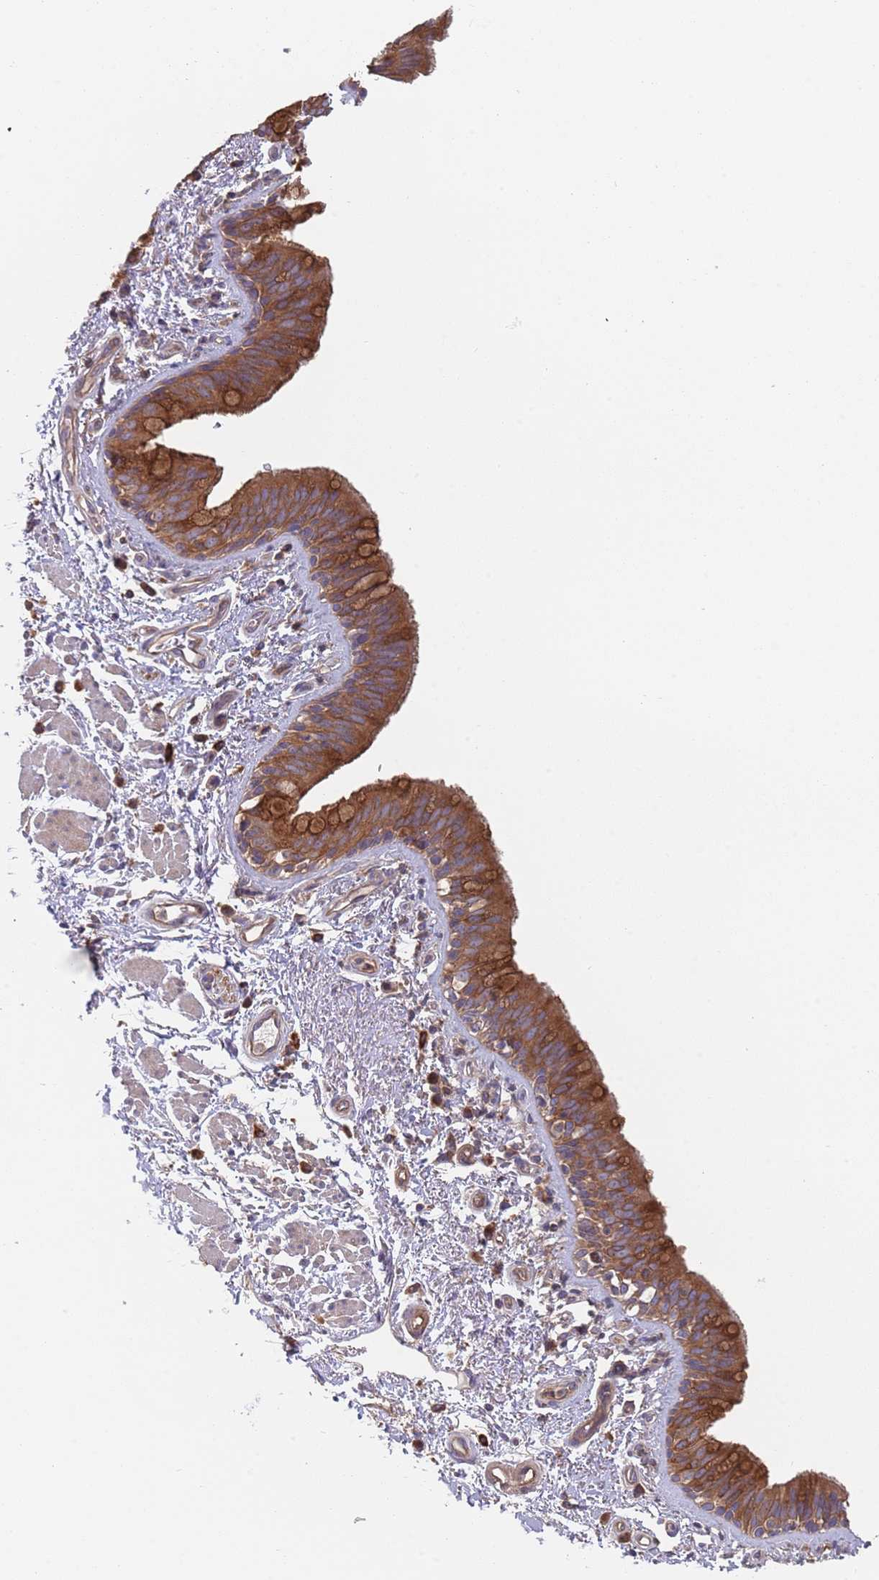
{"staining": {"intensity": "moderate", "quantity": ">75%", "location": "cytoplasmic/membranous"}, "tissue": "bronchus", "cell_type": "Respiratory epithelial cells", "image_type": "normal", "snomed": [{"axis": "morphology", "description": "Normal tissue, NOS"}, {"axis": "morphology", "description": "Neoplasm, uncertain whether benign or malignant"}, {"axis": "topography", "description": "Bronchus"}, {"axis": "topography", "description": "Lung"}], "caption": "The photomicrograph exhibits immunohistochemical staining of unremarkable bronchus. There is moderate cytoplasmic/membranous staining is present in about >75% of respiratory epithelial cells.", "gene": "GDI1", "patient": {"sex": "male", "age": 55}}